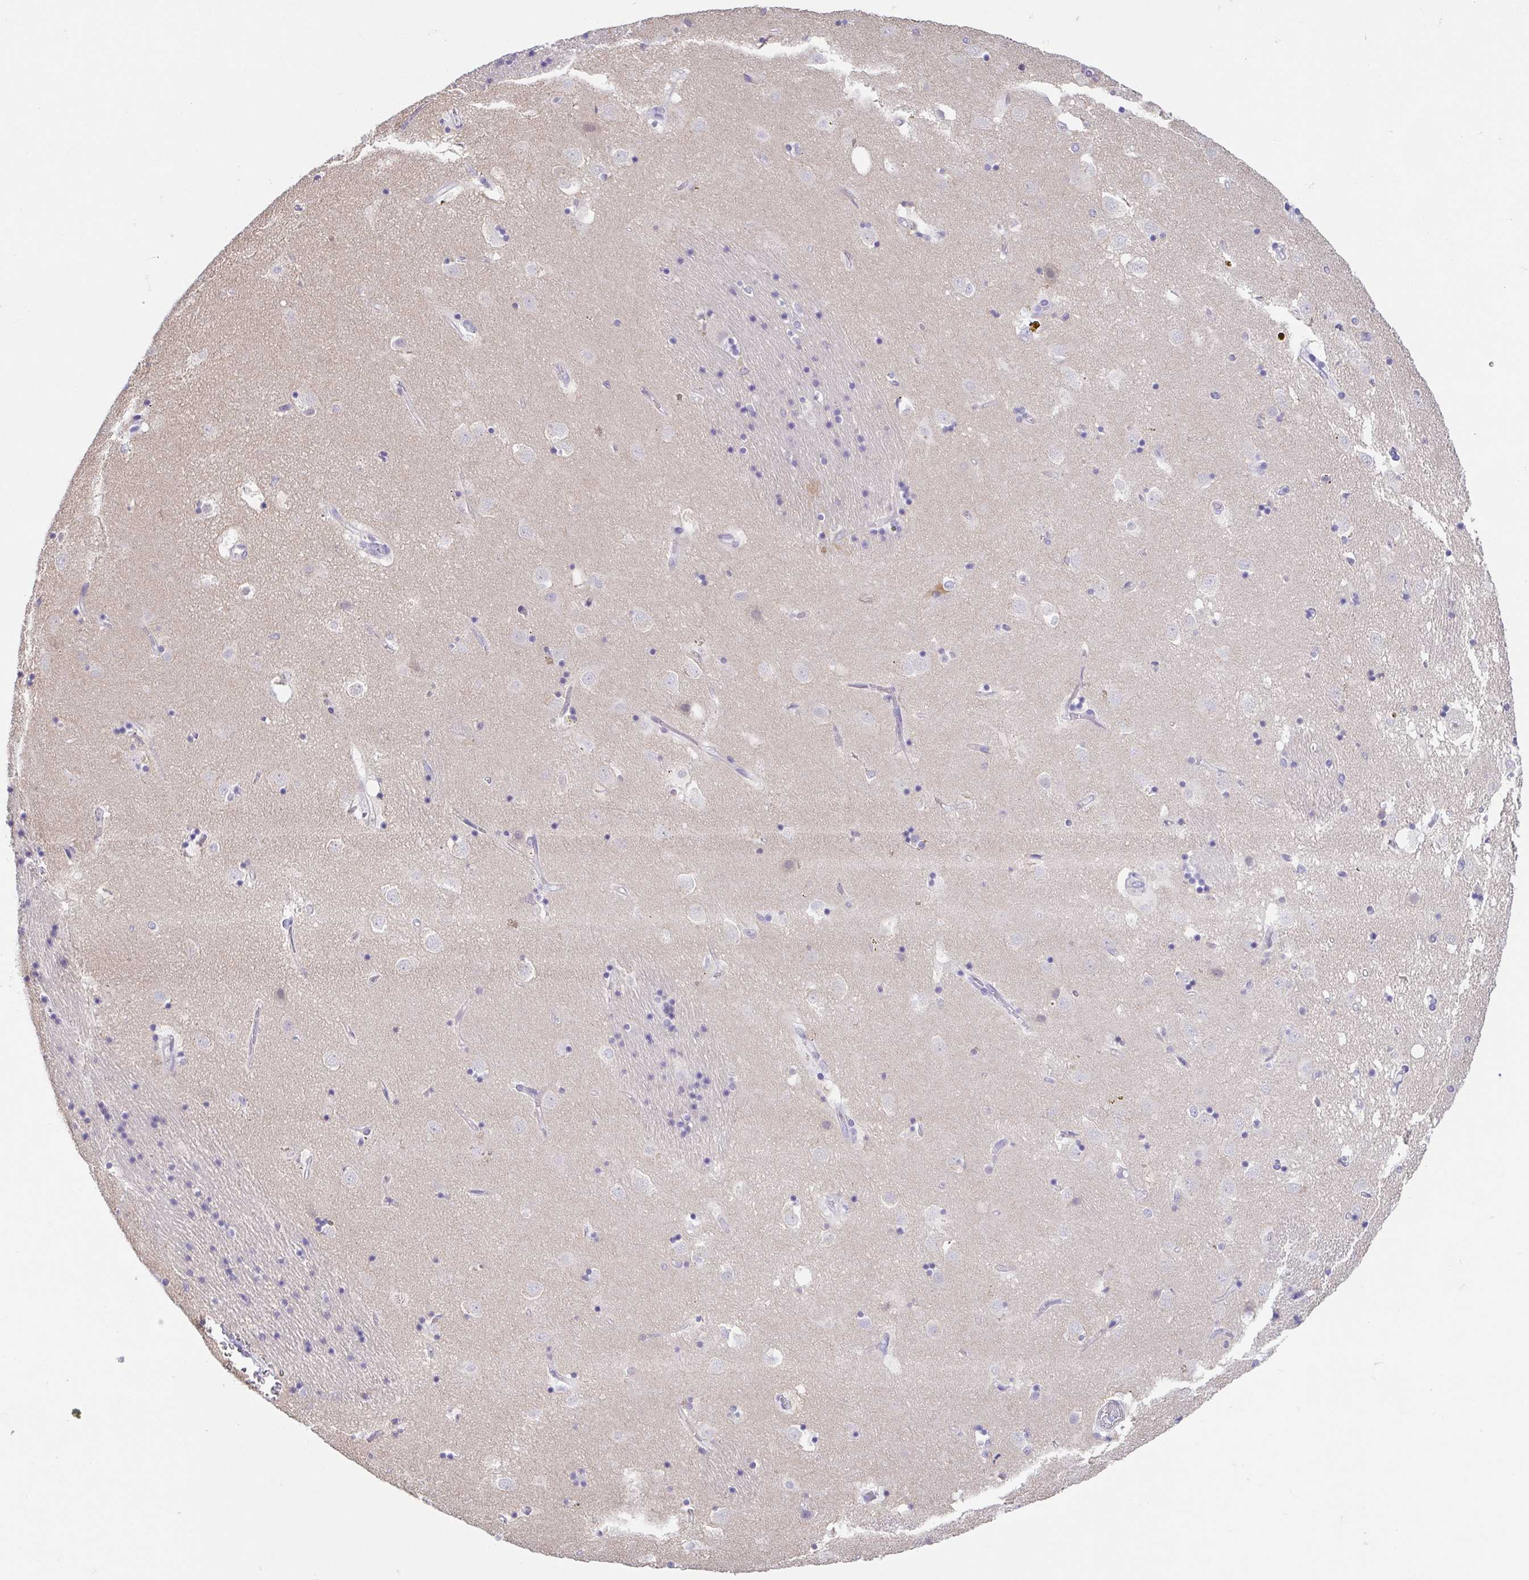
{"staining": {"intensity": "negative", "quantity": "none", "location": "none"}, "tissue": "caudate", "cell_type": "Glial cells", "image_type": "normal", "snomed": [{"axis": "morphology", "description": "Normal tissue, NOS"}, {"axis": "topography", "description": "Lateral ventricle wall"}], "caption": "An IHC histopathology image of unremarkable caudate is shown. There is no staining in glial cells of caudate. (Stains: DAB immunohistochemistry with hematoxylin counter stain, Microscopy: brightfield microscopy at high magnification).", "gene": "FABP3", "patient": {"sex": "male", "age": 58}}